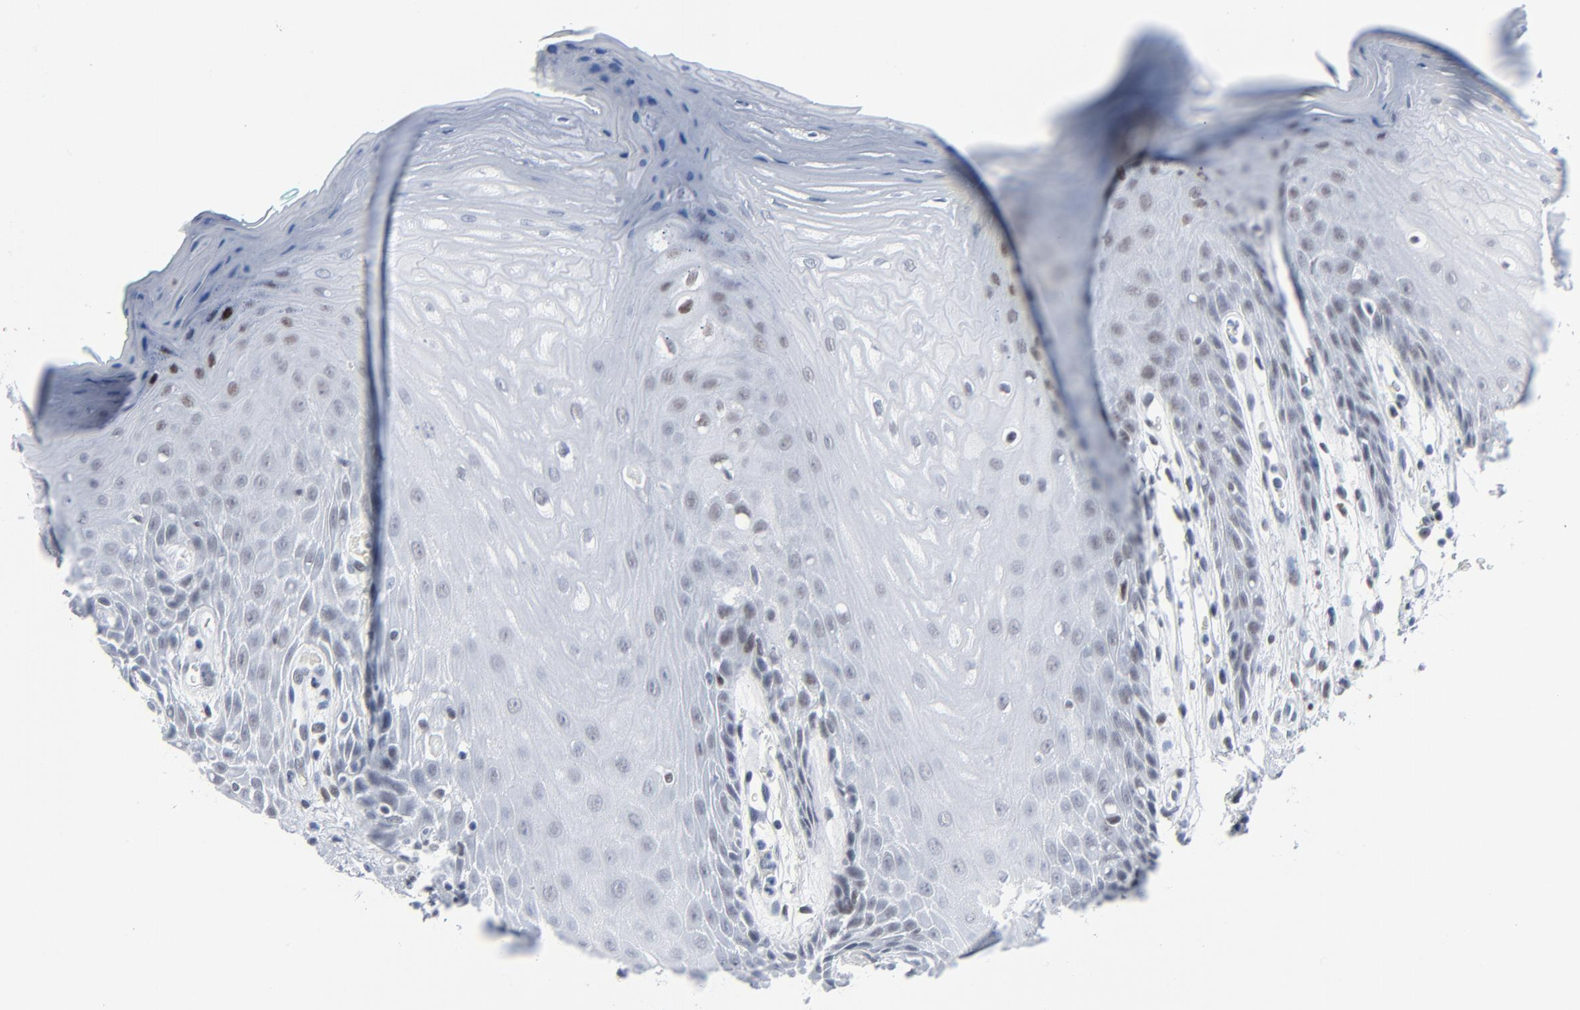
{"staining": {"intensity": "weak", "quantity": "<25%", "location": "nuclear"}, "tissue": "oral mucosa", "cell_type": "Squamous epithelial cells", "image_type": "normal", "snomed": [{"axis": "morphology", "description": "Normal tissue, NOS"}, {"axis": "morphology", "description": "Squamous cell carcinoma, NOS"}, {"axis": "topography", "description": "Skeletal muscle"}, {"axis": "topography", "description": "Oral tissue"}, {"axis": "topography", "description": "Head-Neck"}], "caption": "The histopathology image shows no staining of squamous epithelial cells in unremarkable oral mucosa. The staining was performed using DAB (3,3'-diaminobenzidine) to visualize the protein expression in brown, while the nuclei were stained in blue with hematoxylin (Magnification: 20x).", "gene": "SIRT1", "patient": {"sex": "female", "age": 84}}